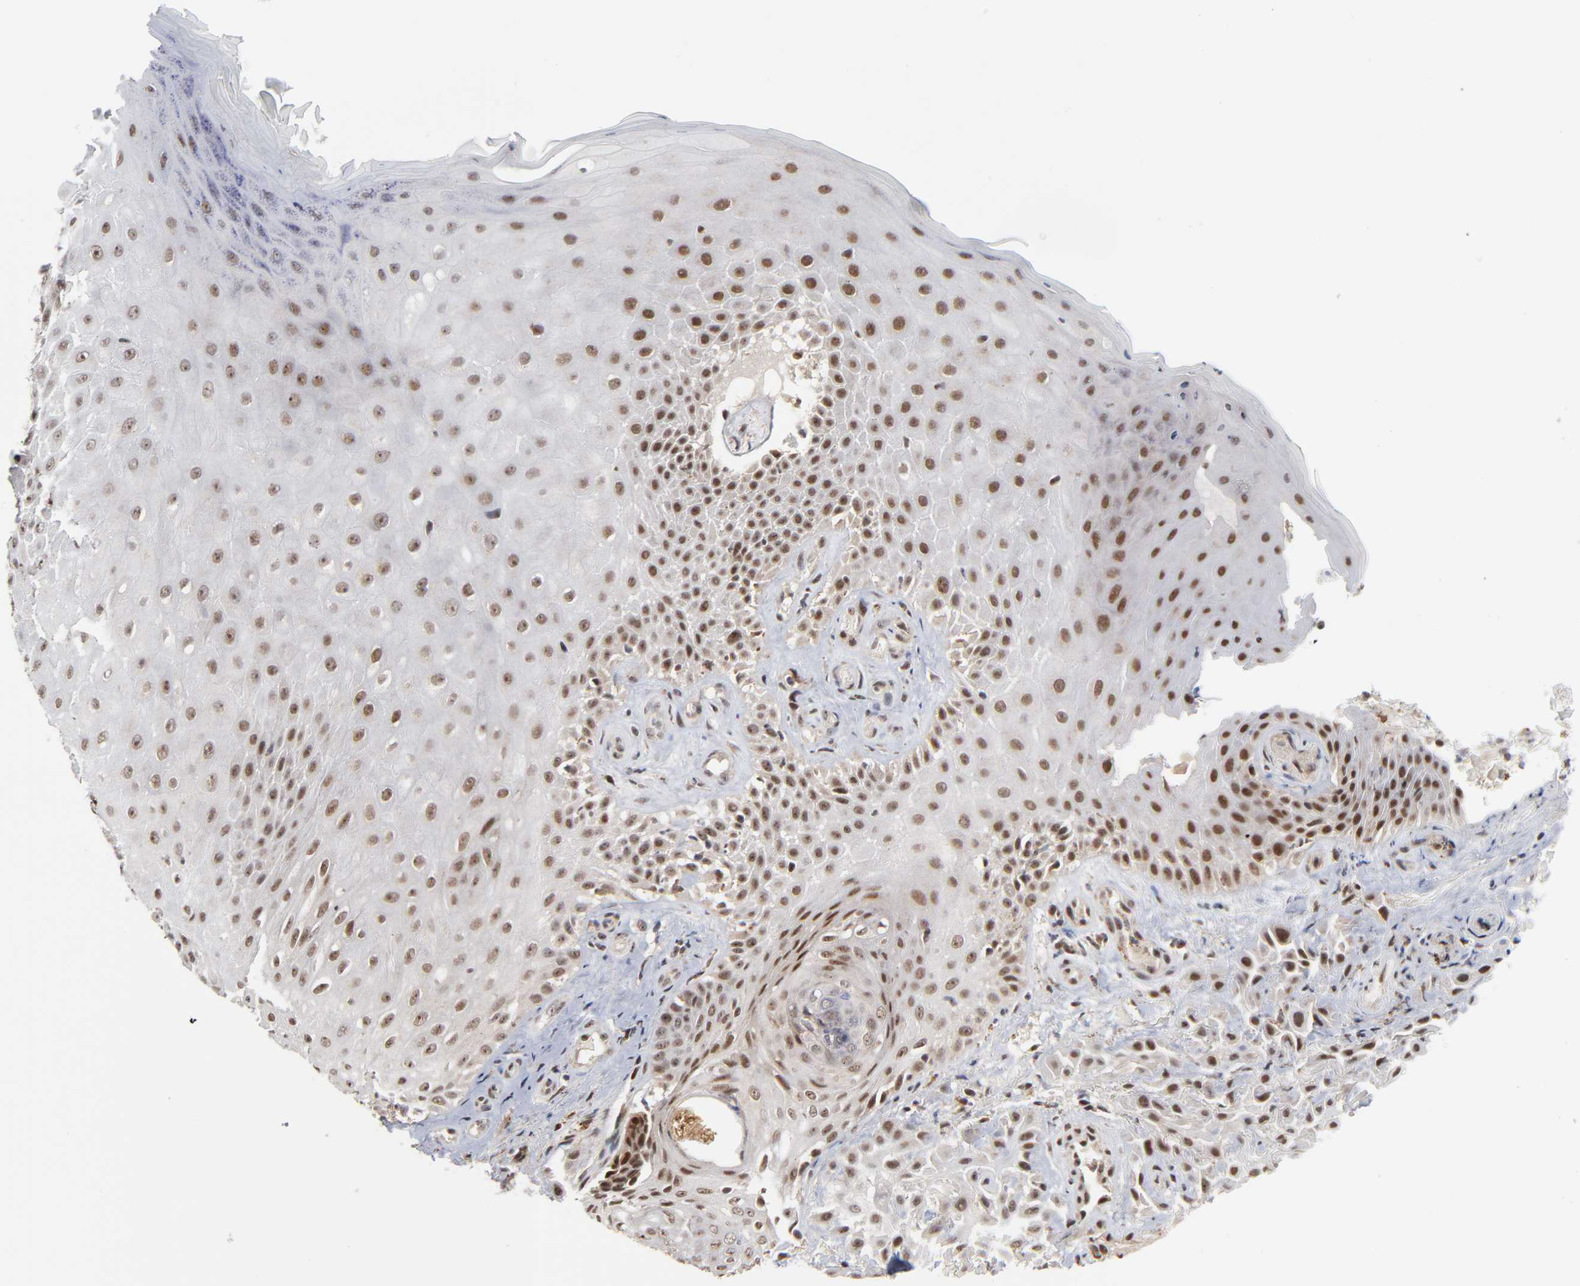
{"staining": {"intensity": "moderate", "quantity": ">75%", "location": "nuclear"}, "tissue": "skin cancer", "cell_type": "Tumor cells", "image_type": "cancer", "snomed": [{"axis": "morphology", "description": "Squamous cell carcinoma, NOS"}, {"axis": "topography", "description": "Skin"}], "caption": "The photomicrograph shows immunohistochemical staining of skin cancer (squamous cell carcinoma). There is moderate nuclear staining is appreciated in about >75% of tumor cells. Immunohistochemistry (ihc) stains the protein of interest in brown and the nuclei are stained blue.", "gene": "ZNF419", "patient": {"sex": "female", "age": 42}}